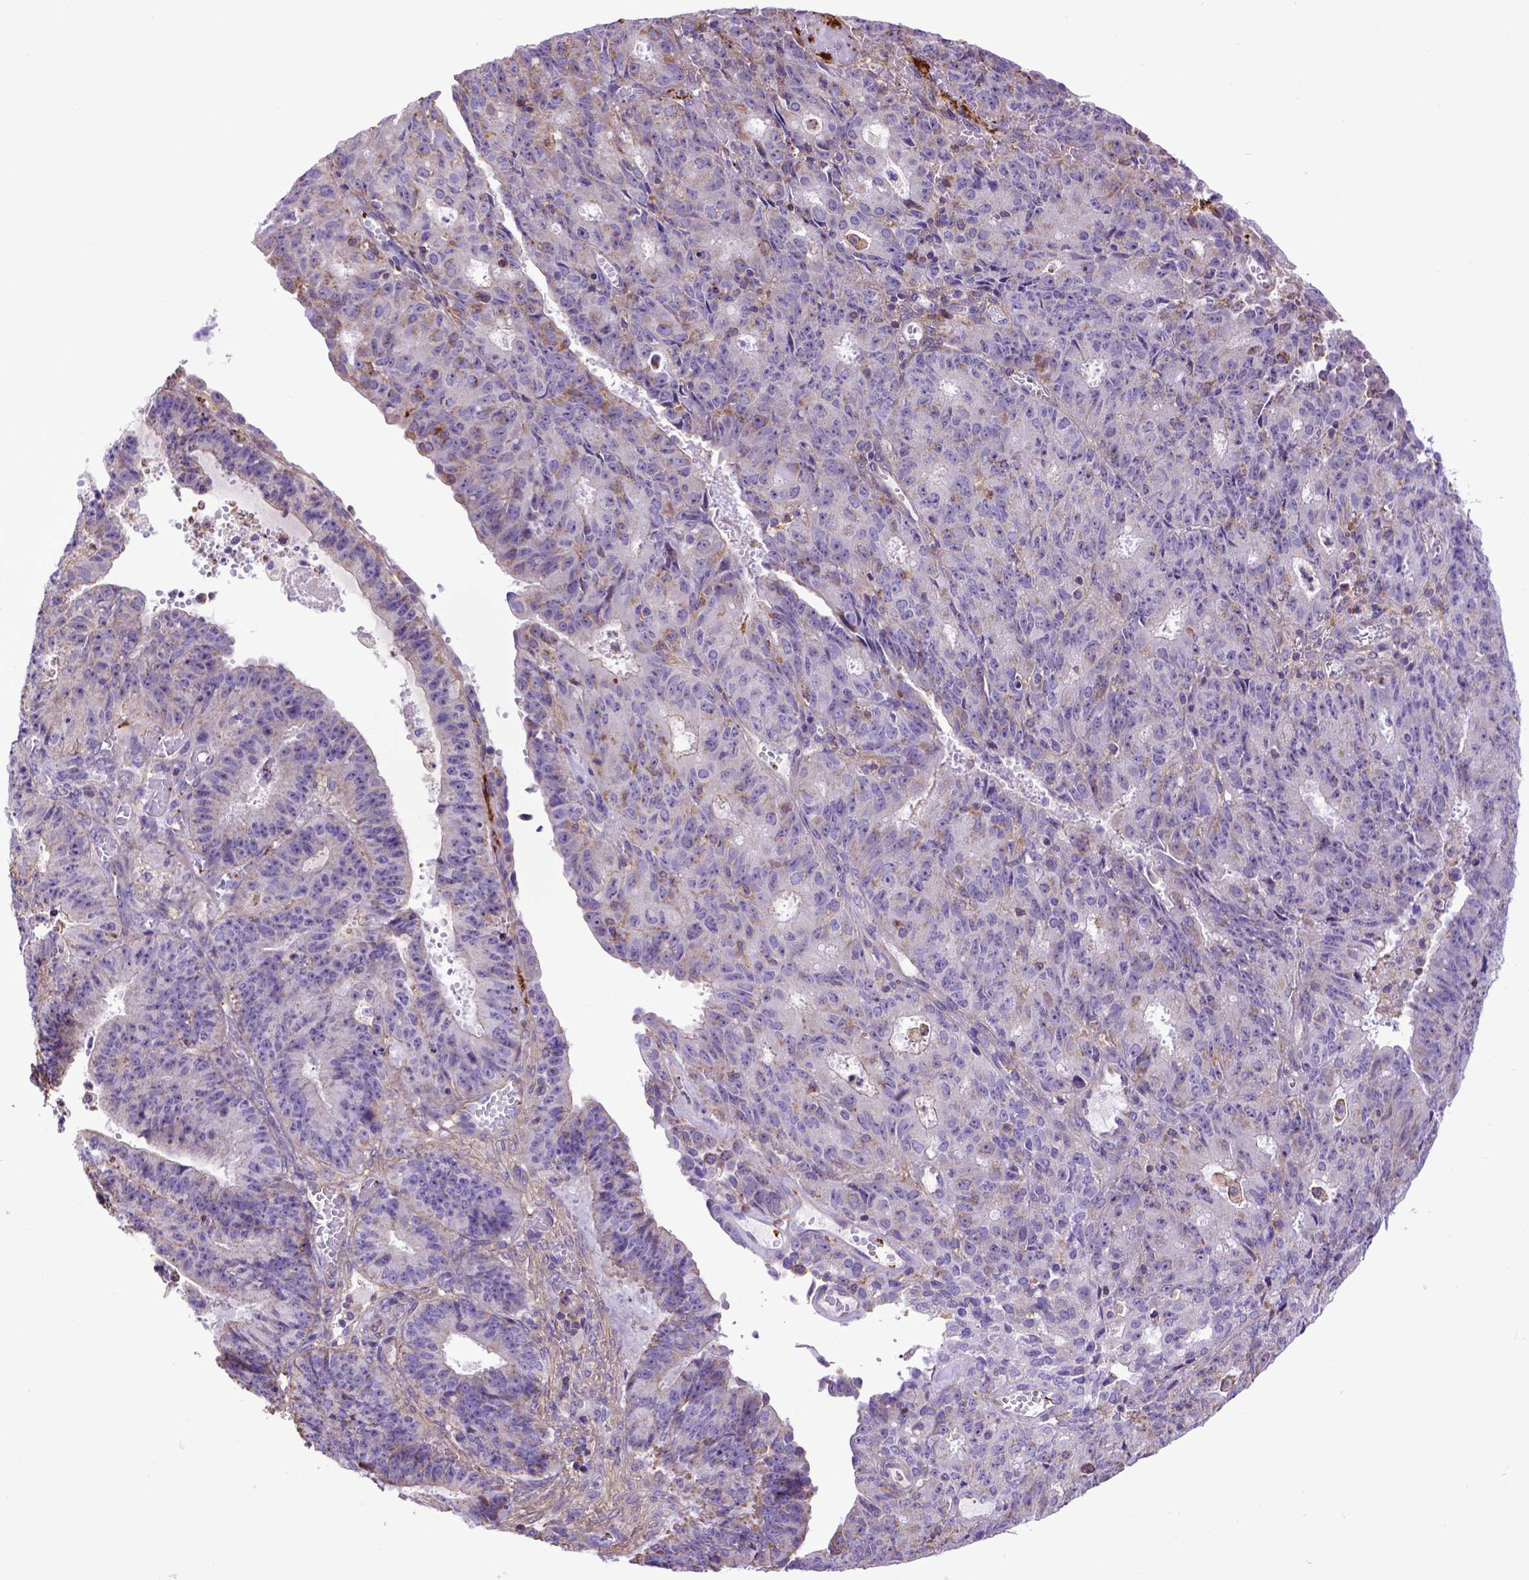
{"staining": {"intensity": "negative", "quantity": "none", "location": "none"}, "tissue": "ovarian cancer", "cell_type": "Tumor cells", "image_type": "cancer", "snomed": [{"axis": "morphology", "description": "Carcinoma, endometroid"}, {"axis": "topography", "description": "Ovary"}], "caption": "Immunohistochemical staining of endometroid carcinoma (ovarian) exhibits no significant positivity in tumor cells. The staining is performed using DAB (3,3'-diaminobenzidine) brown chromogen with nuclei counter-stained in using hematoxylin.", "gene": "ASAH2", "patient": {"sex": "female", "age": 42}}